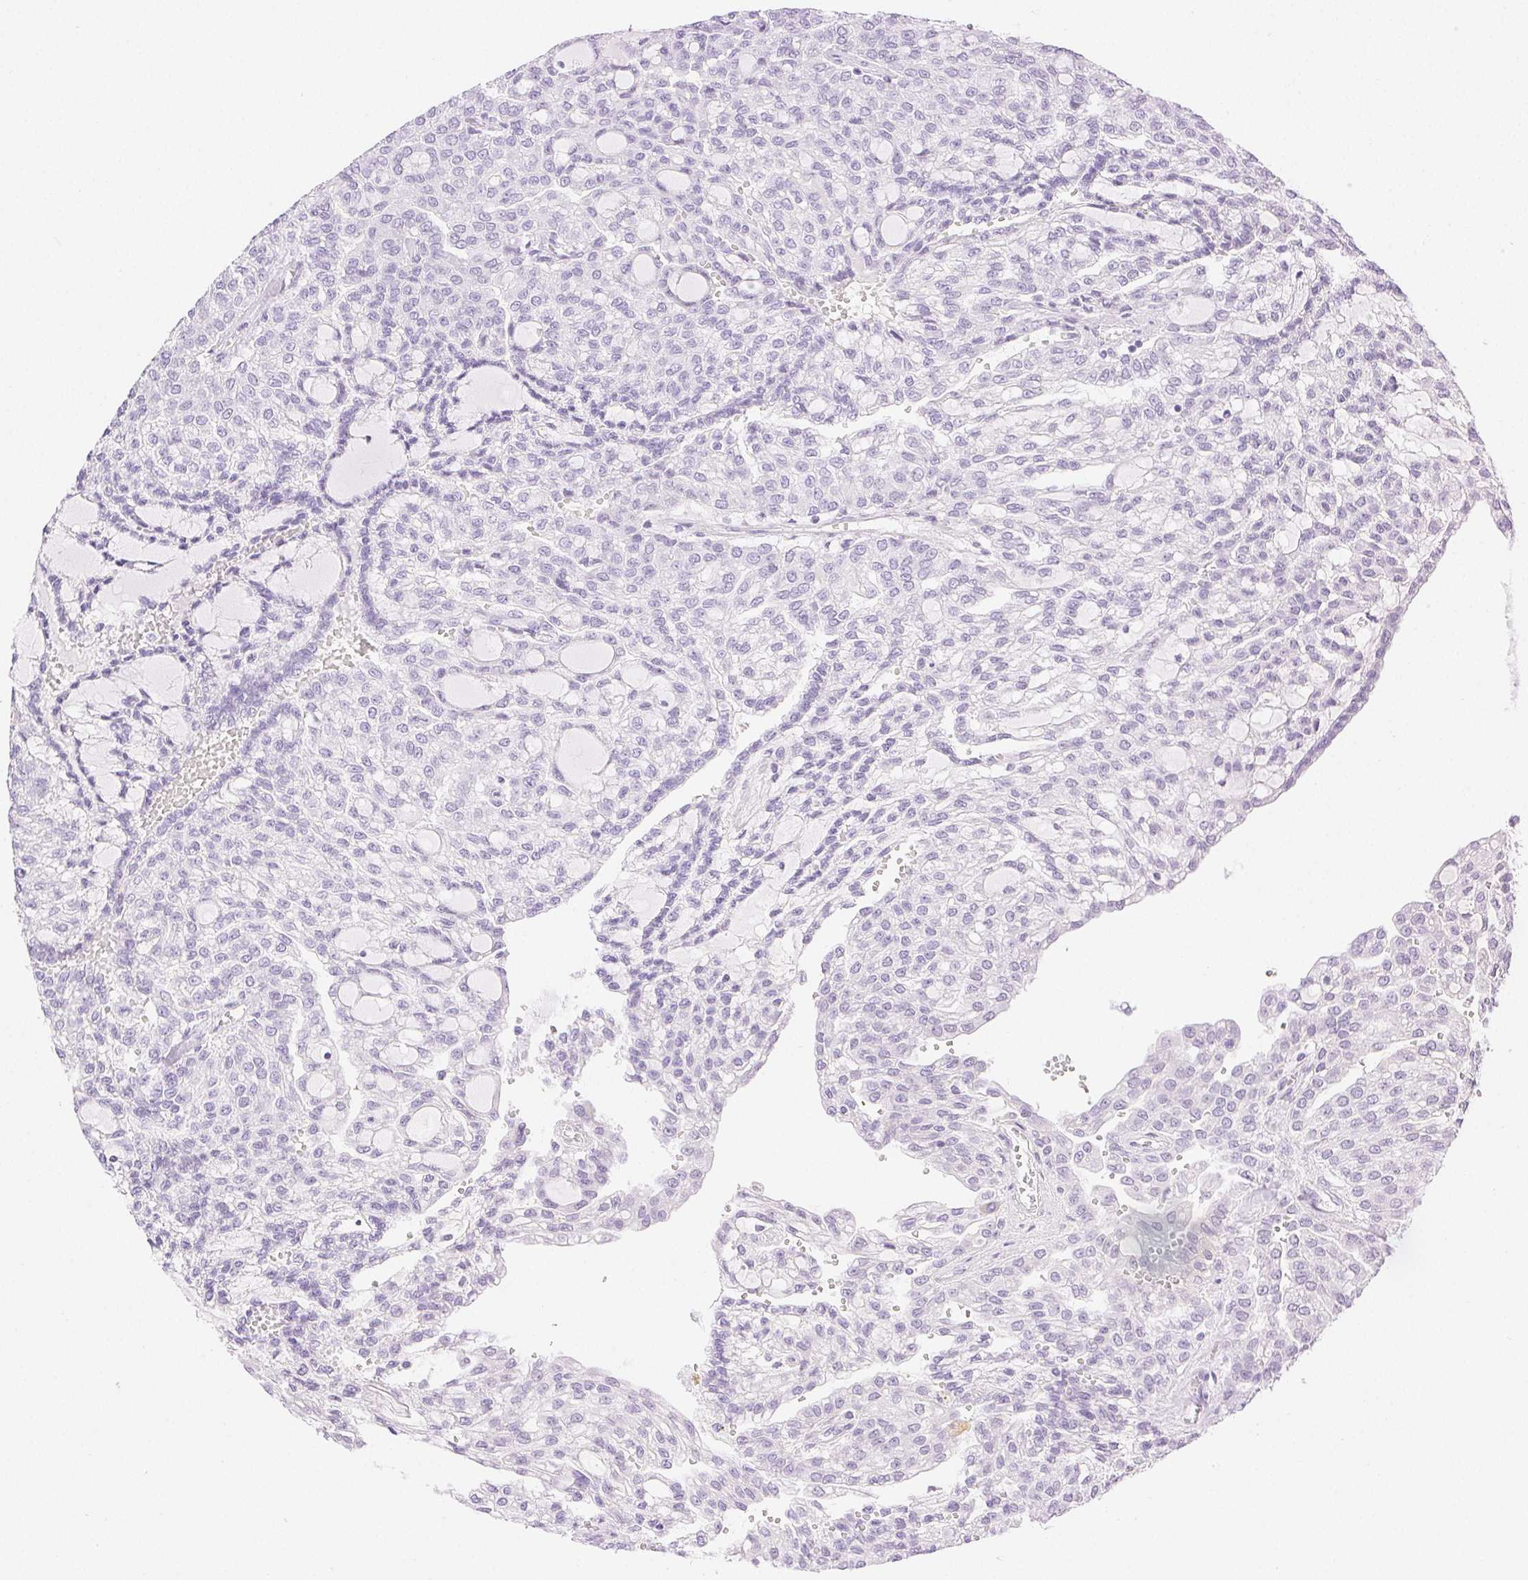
{"staining": {"intensity": "negative", "quantity": "none", "location": "none"}, "tissue": "renal cancer", "cell_type": "Tumor cells", "image_type": "cancer", "snomed": [{"axis": "morphology", "description": "Adenocarcinoma, NOS"}, {"axis": "topography", "description": "Kidney"}], "caption": "This is an immunohistochemistry photomicrograph of human renal adenocarcinoma. There is no expression in tumor cells.", "gene": "SPACA4", "patient": {"sex": "male", "age": 63}}